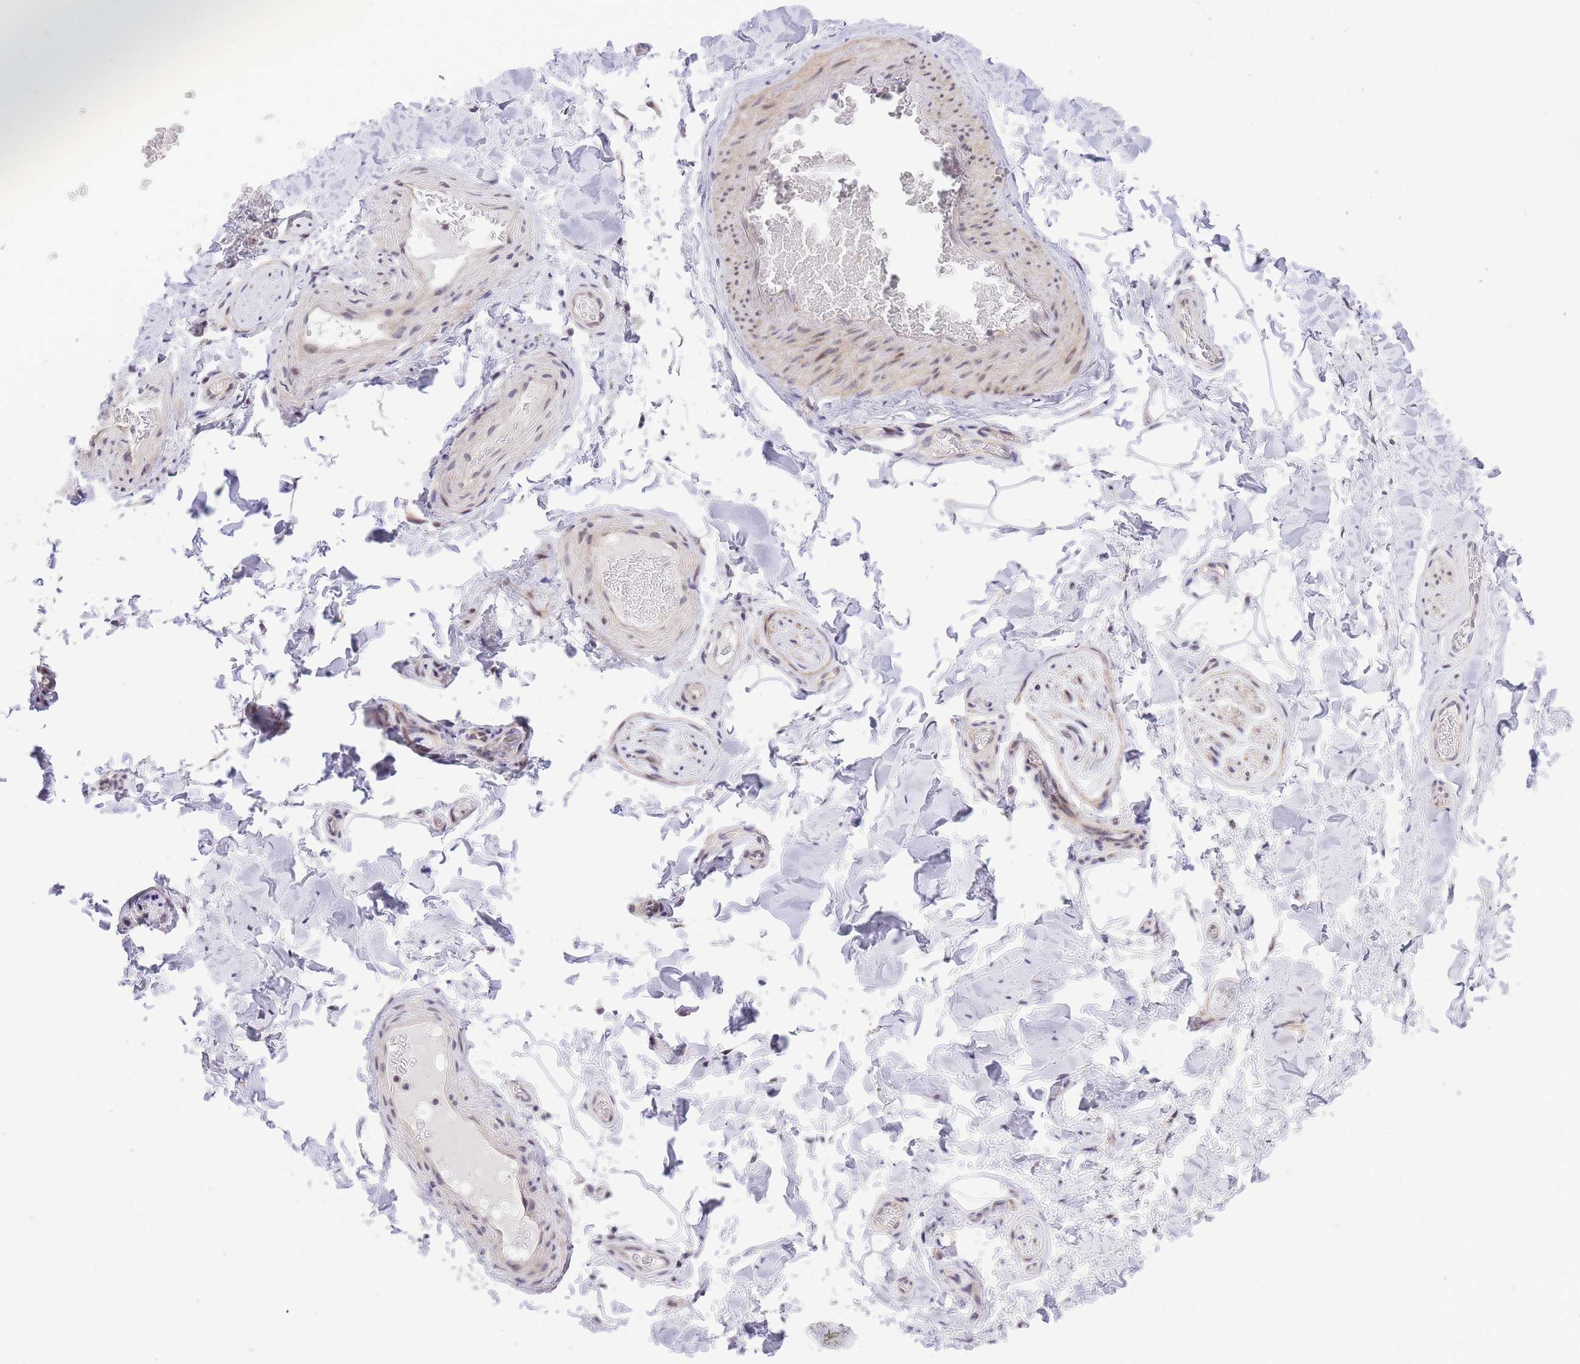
{"staining": {"intensity": "negative", "quantity": "none", "location": "none"}, "tissue": "adipose tissue", "cell_type": "Adipocytes", "image_type": "normal", "snomed": [{"axis": "morphology", "description": "Normal tissue, NOS"}, {"axis": "topography", "description": "Soft tissue"}, {"axis": "topography", "description": "Adipose tissue"}, {"axis": "topography", "description": "Vascular tissue"}, {"axis": "topography", "description": "Peripheral nerve tissue"}], "caption": "Immunohistochemistry of unremarkable human adipose tissue displays no positivity in adipocytes.", "gene": "MINDY2", "patient": {"sex": "male", "age": 46}}